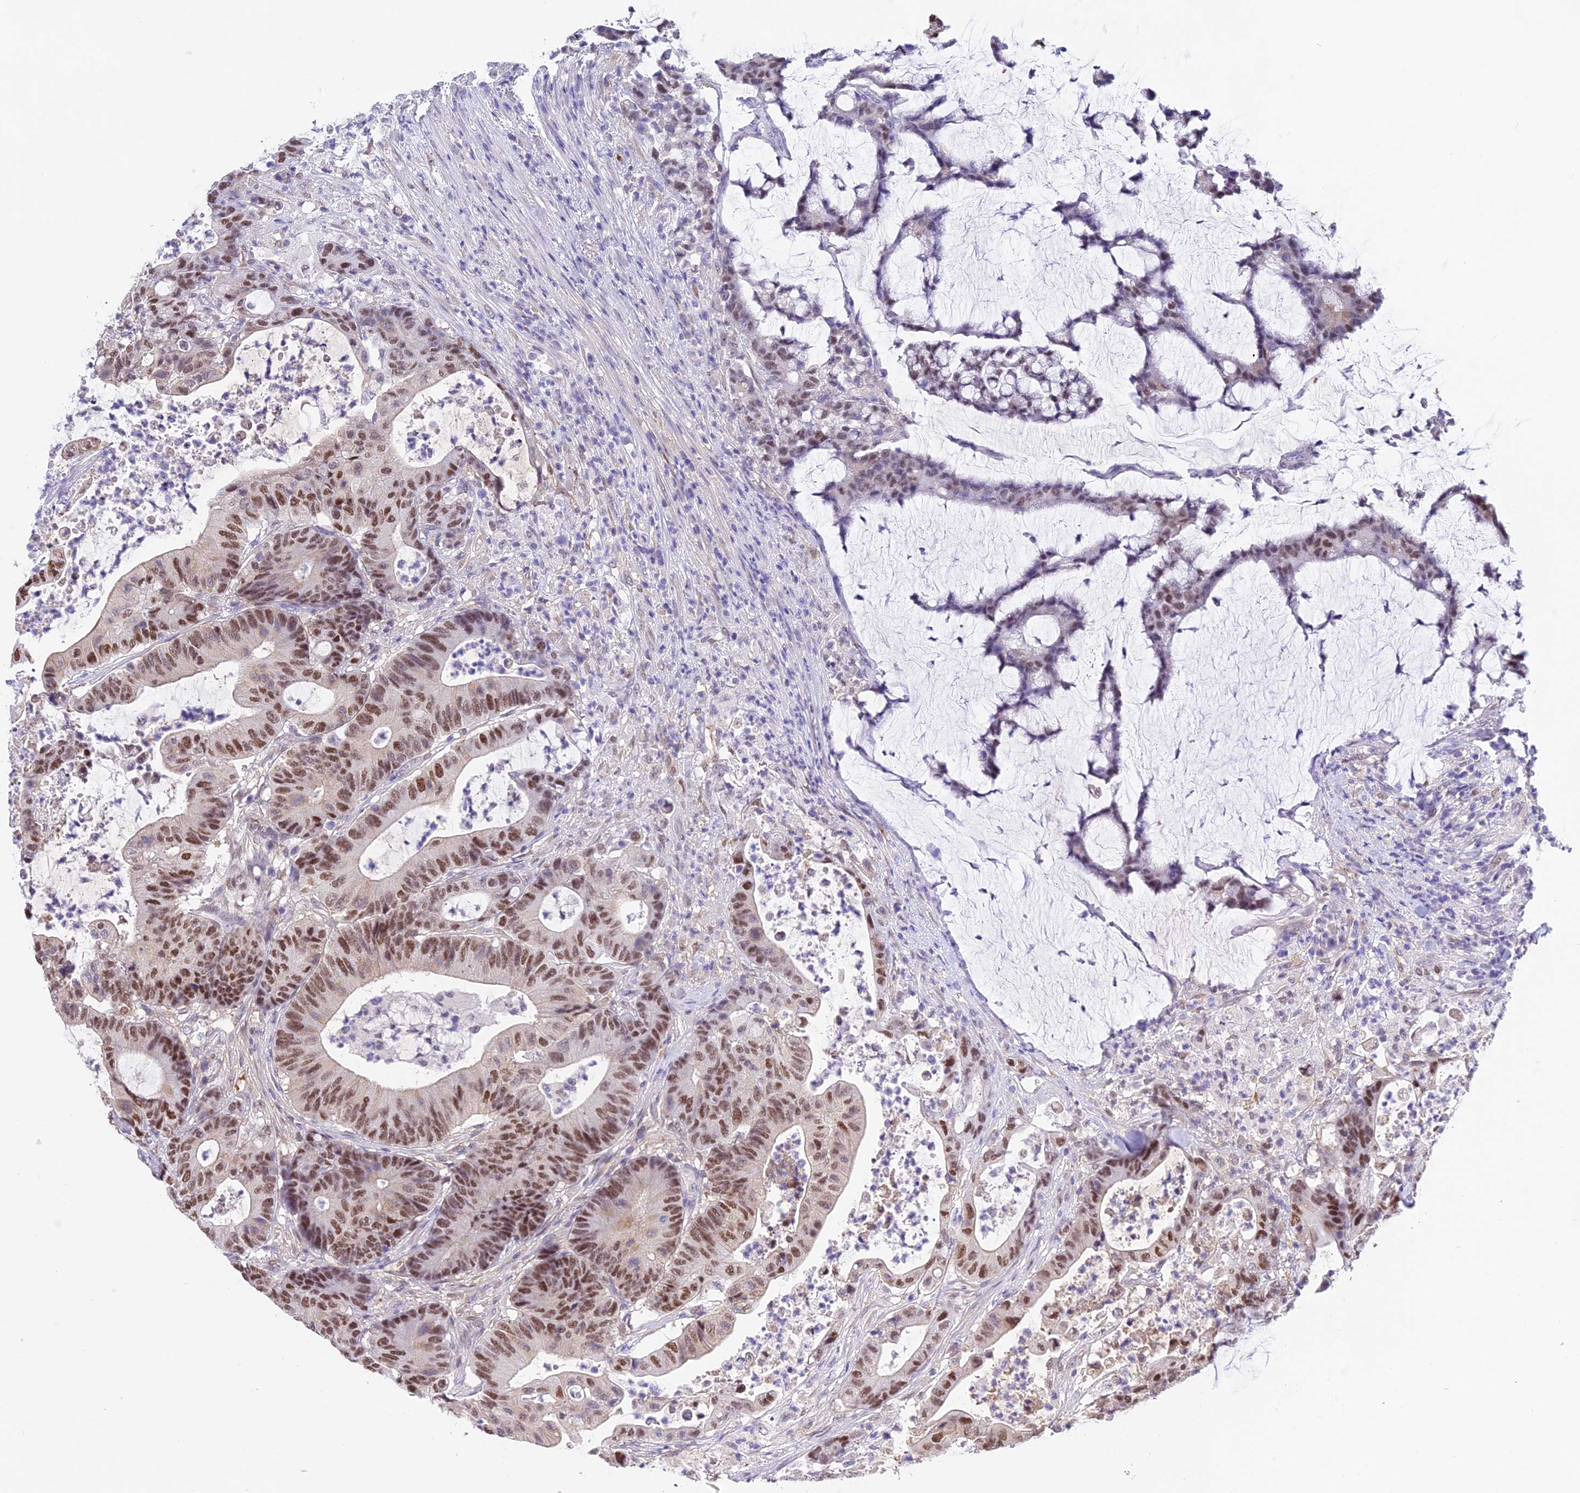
{"staining": {"intensity": "moderate", "quantity": ">75%", "location": "nuclear"}, "tissue": "colorectal cancer", "cell_type": "Tumor cells", "image_type": "cancer", "snomed": [{"axis": "morphology", "description": "Adenocarcinoma, NOS"}, {"axis": "topography", "description": "Colon"}], "caption": "Approximately >75% of tumor cells in colorectal cancer (adenocarcinoma) display moderate nuclear protein staining as visualized by brown immunohistochemical staining.", "gene": "MAT2A", "patient": {"sex": "female", "age": 84}}